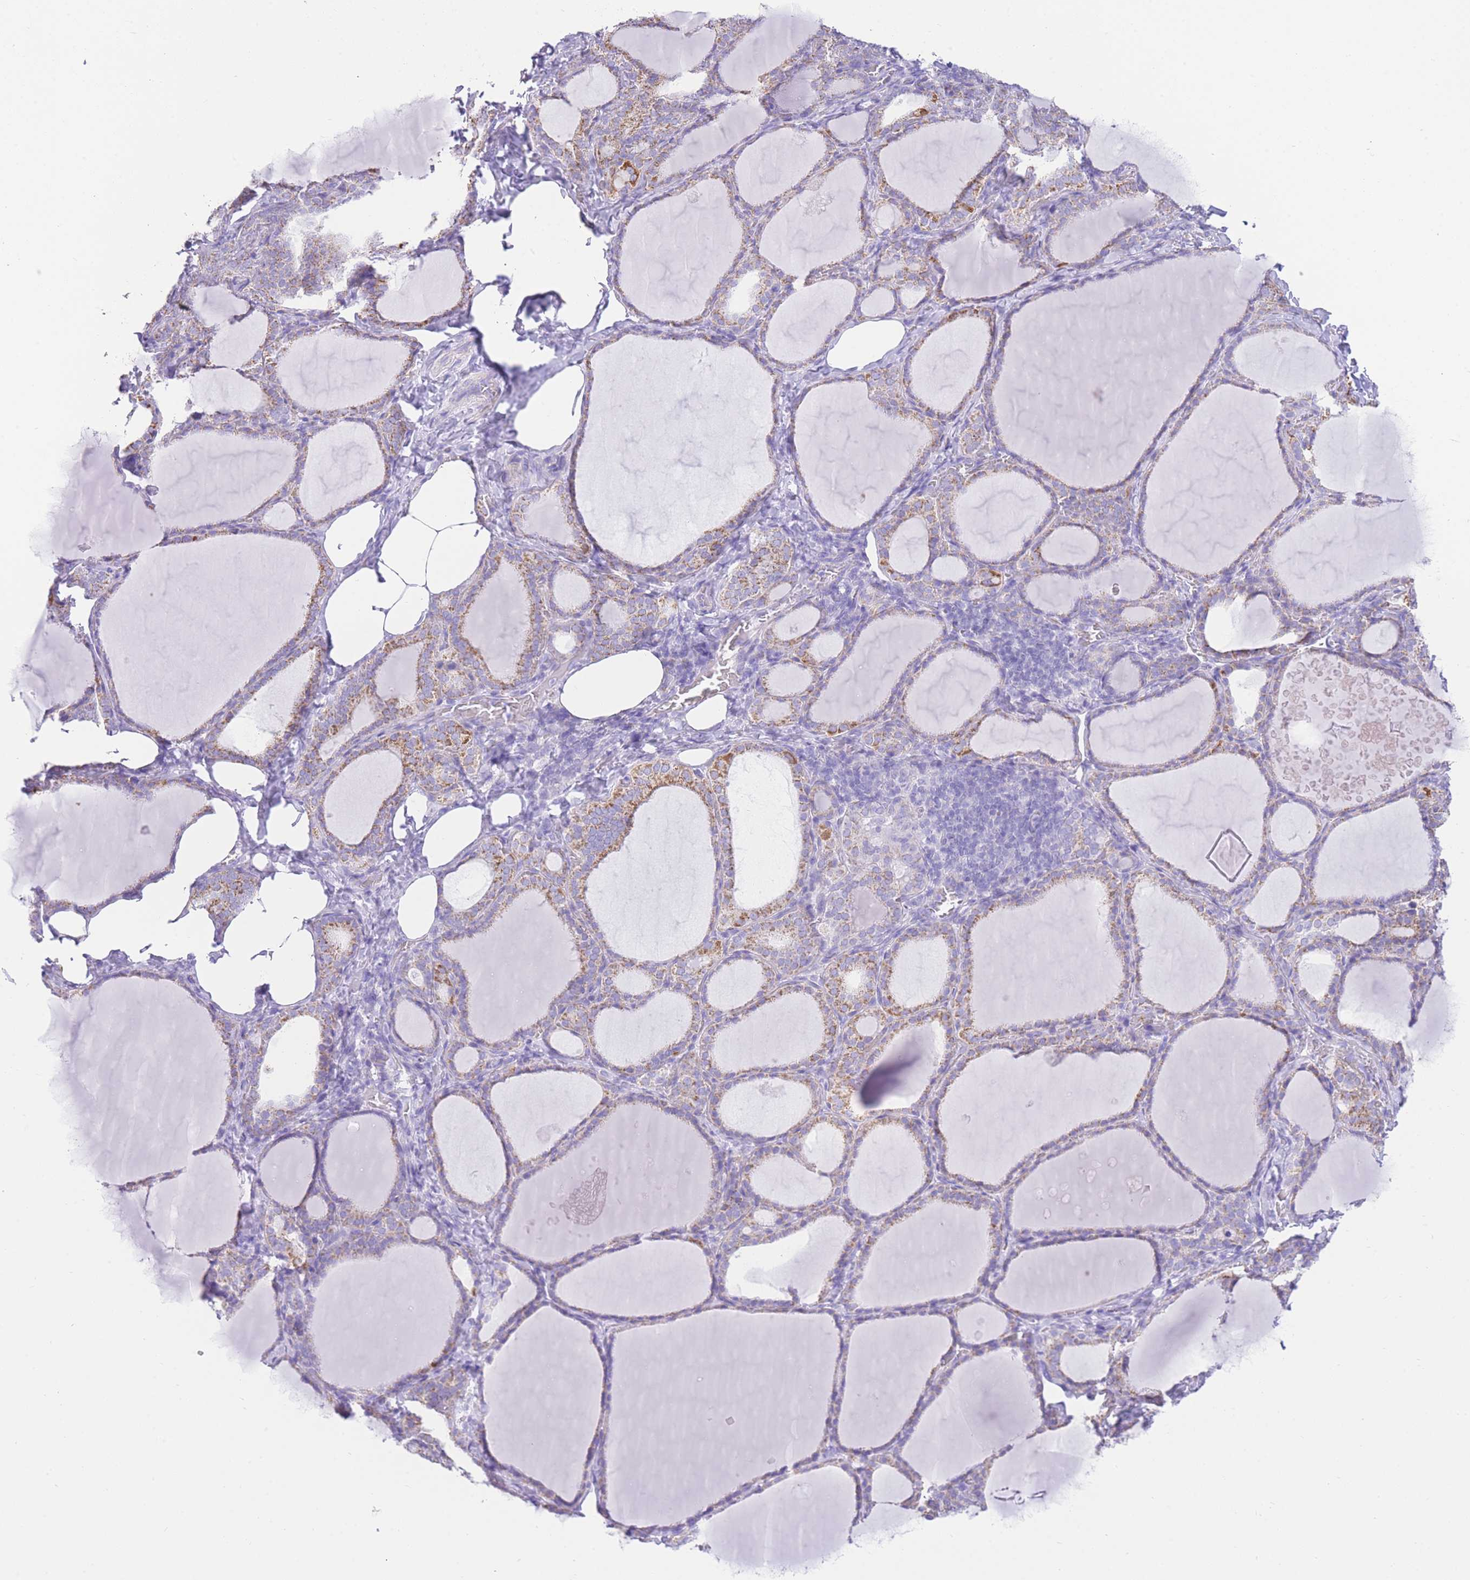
{"staining": {"intensity": "moderate", "quantity": "25%-75%", "location": "cytoplasmic/membranous"}, "tissue": "thyroid gland", "cell_type": "Glandular cells", "image_type": "normal", "snomed": [{"axis": "morphology", "description": "Normal tissue, NOS"}, {"axis": "topography", "description": "Thyroid gland"}], "caption": "Unremarkable thyroid gland exhibits moderate cytoplasmic/membranous staining in about 25%-75% of glandular cells.", "gene": "ACSM4", "patient": {"sex": "female", "age": 39}}